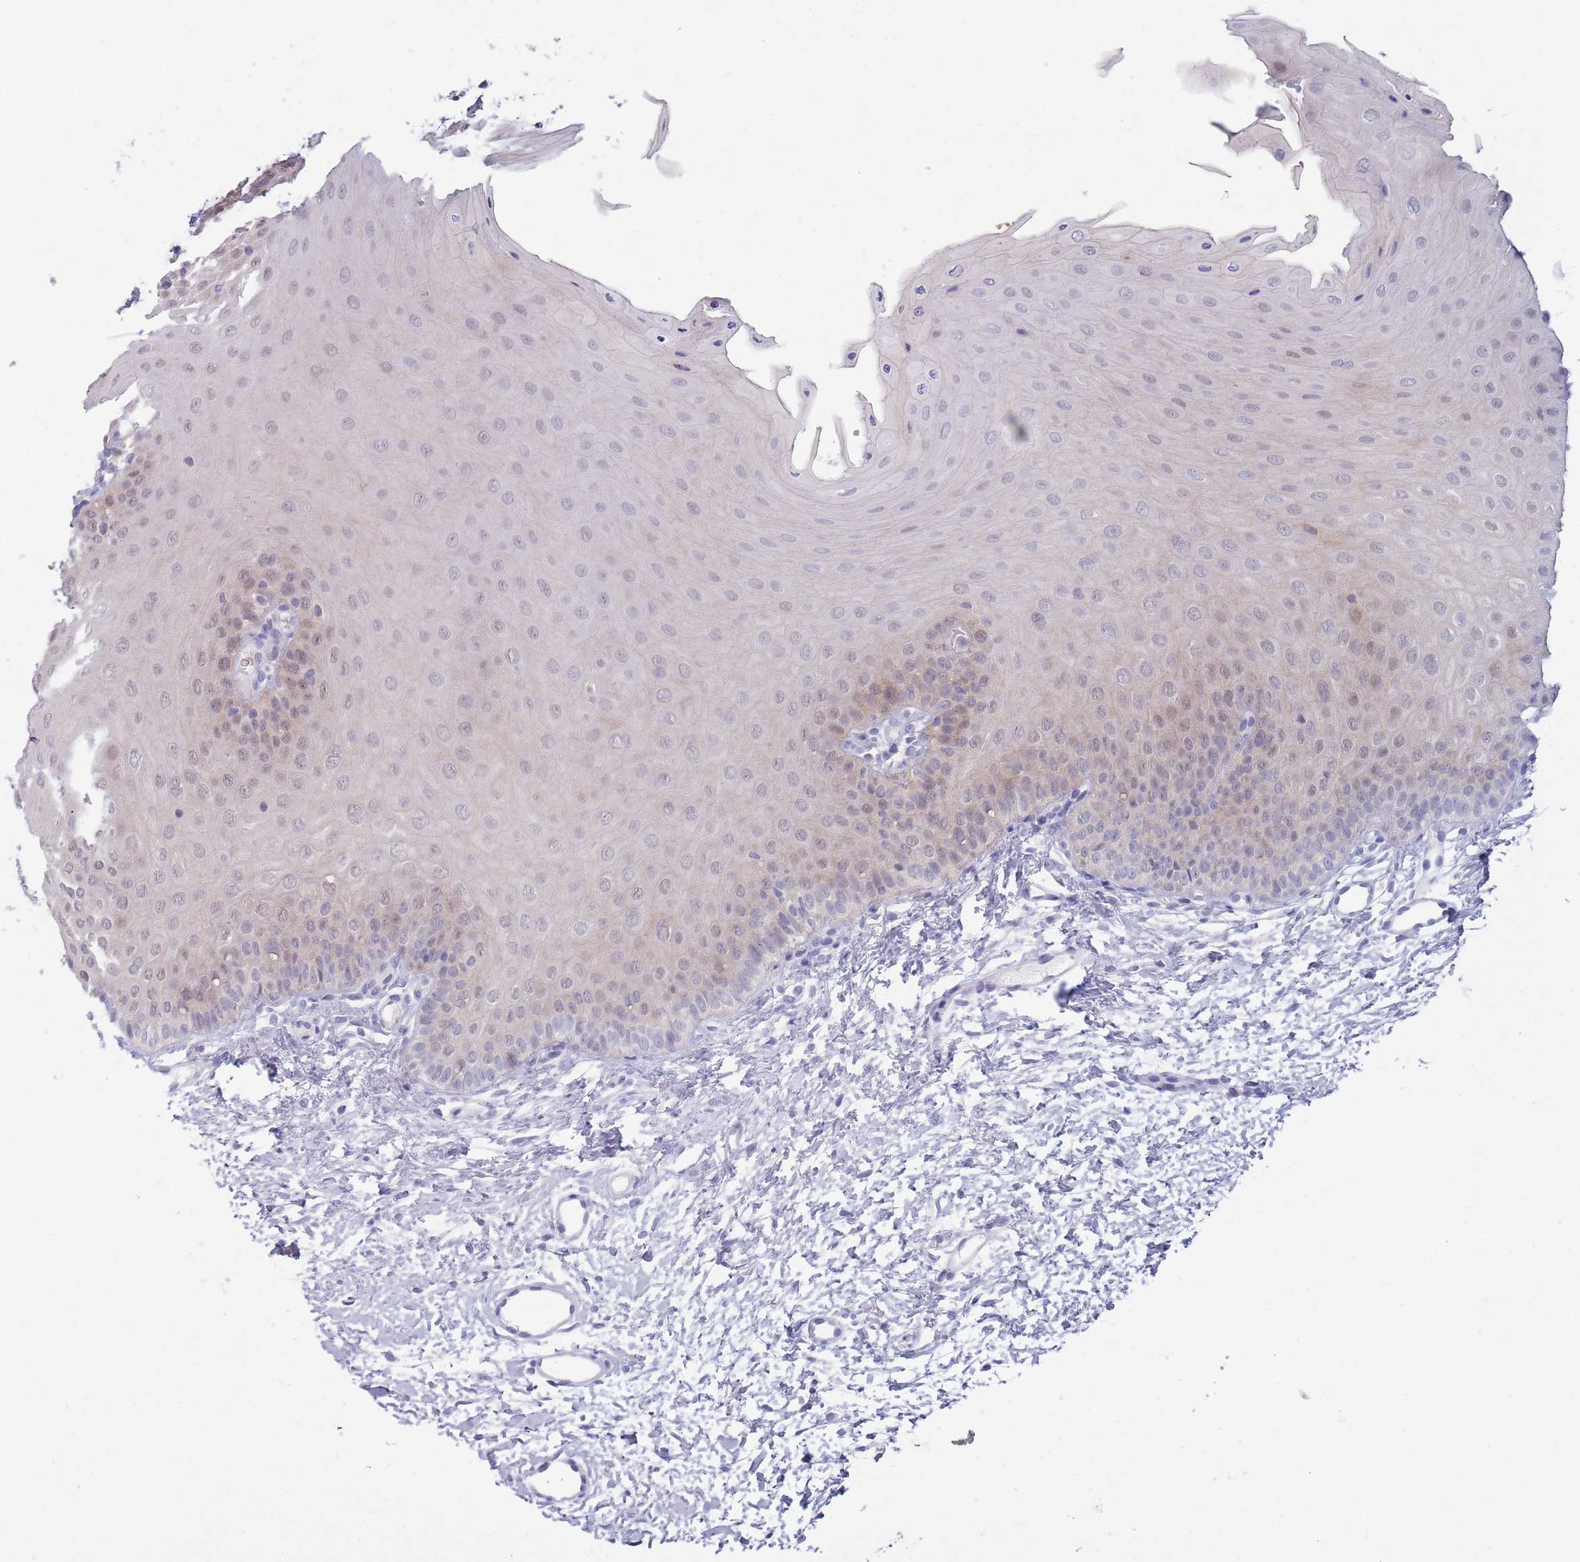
{"staining": {"intensity": "weak", "quantity": "25%-75%", "location": "cytoplasmic/membranous,nuclear"}, "tissue": "oral mucosa", "cell_type": "Squamous epithelial cells", "image_type": "normal", "snomed": [{"axis": "morphology", "description": "Normal tissue, NOS"}, {"axis": "topography", "description": "Oral tissue"}], "caption": "An immunohistochemistry photomicrograph of normal tissue is shown. Protein staining in brown labels weak cytoplasmic/membranous,nuclear positivity in oral mucosa within squamous epithelial cells.", "gene": "CLNS1A", "patient": {"sex": "female", "age": 68}}